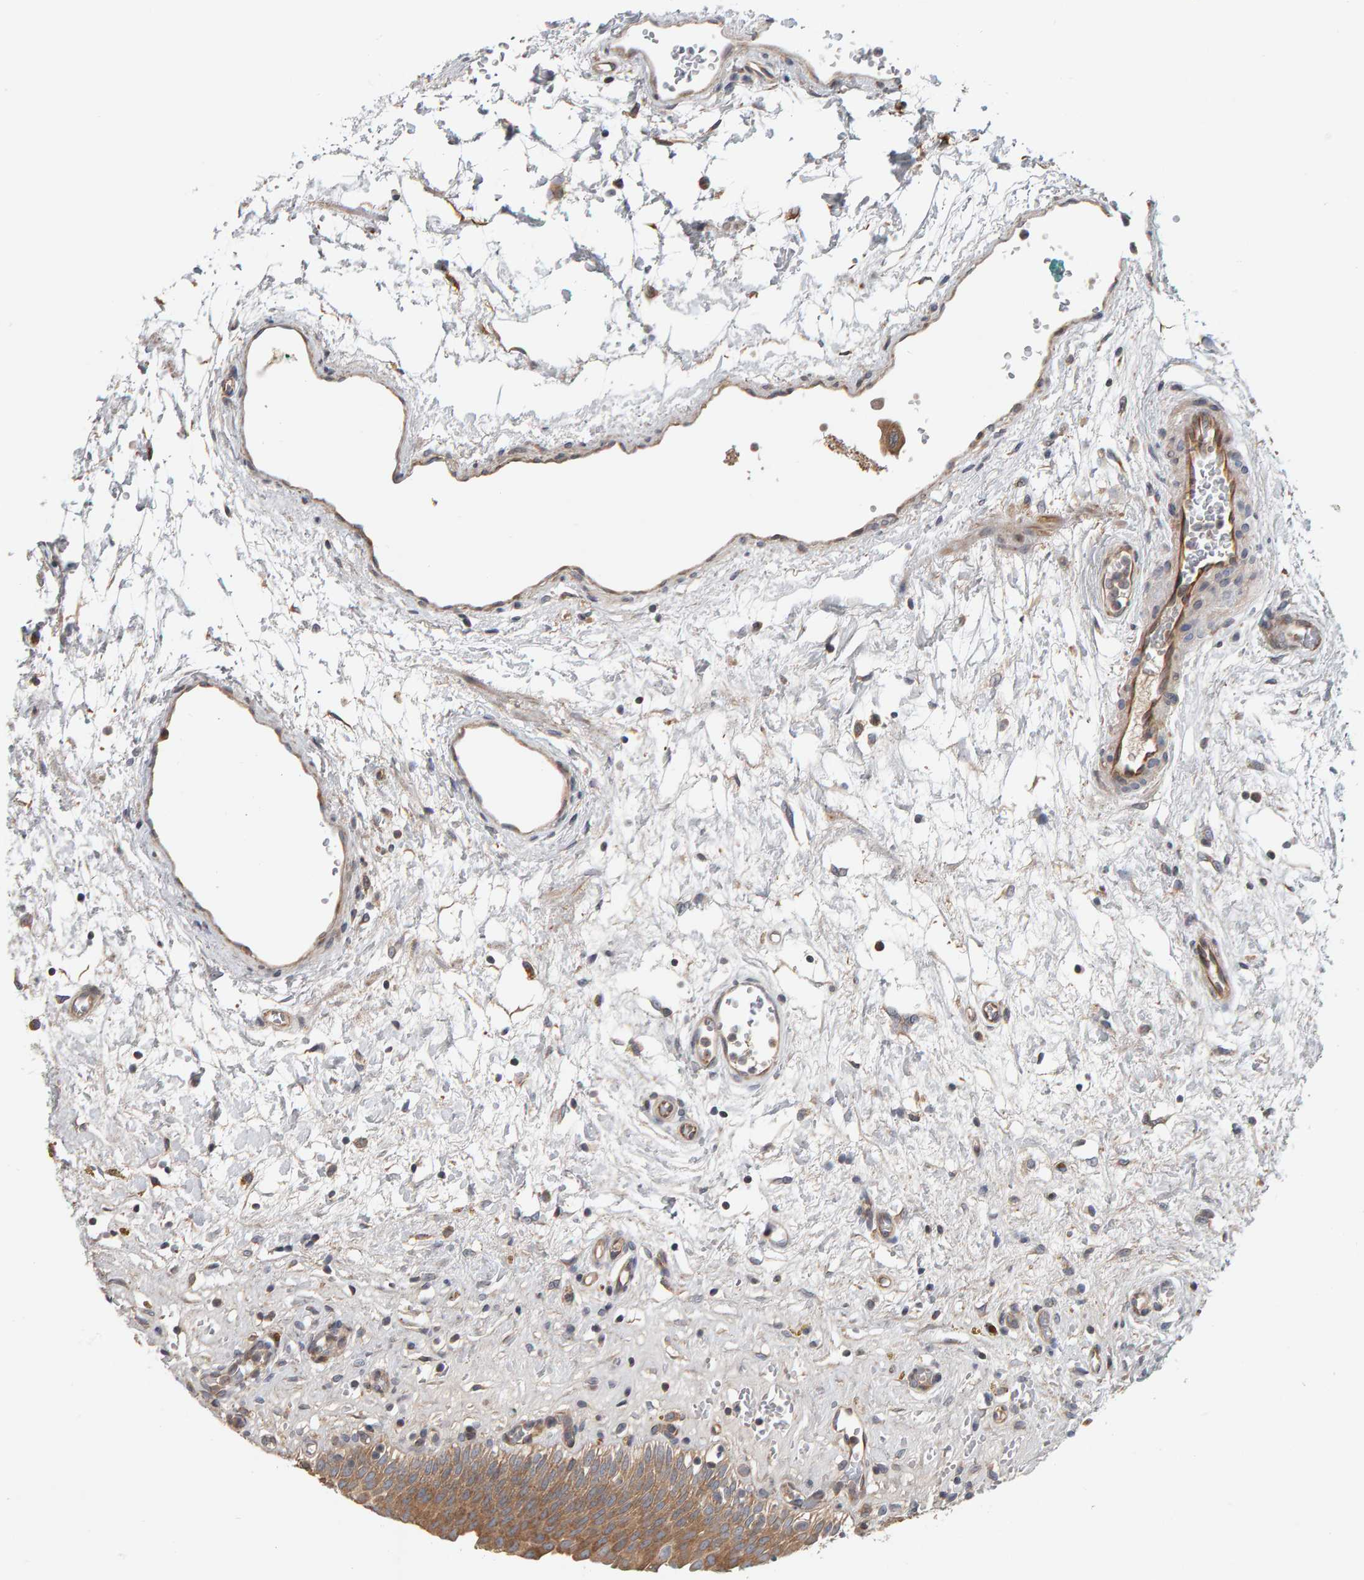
{"staining": {"intensity": "moderate", "quantity": ">75%", "location": "cytoplasmic/membranous"}, "tissue": "urinary bladder", "cell_type": "Urothelial cells", "image_type": "normal", "snomed": [{"axis": "morphology", "description": "Urothelial carcinoma, High grade"}, {"axis": "topography", "description": "Urinary bladder"}], "caption": "Immunohistochemical staining of unremarkable human urinary bladder shows medium levels of moderate cytoplasmic/membranous expression in approximately >75% of urothelial cells. (Brightfield microscopy of DAB IHC at high magnification).", "gene": "C9orf72", "patient": {"sex": "male", "age": 46}}